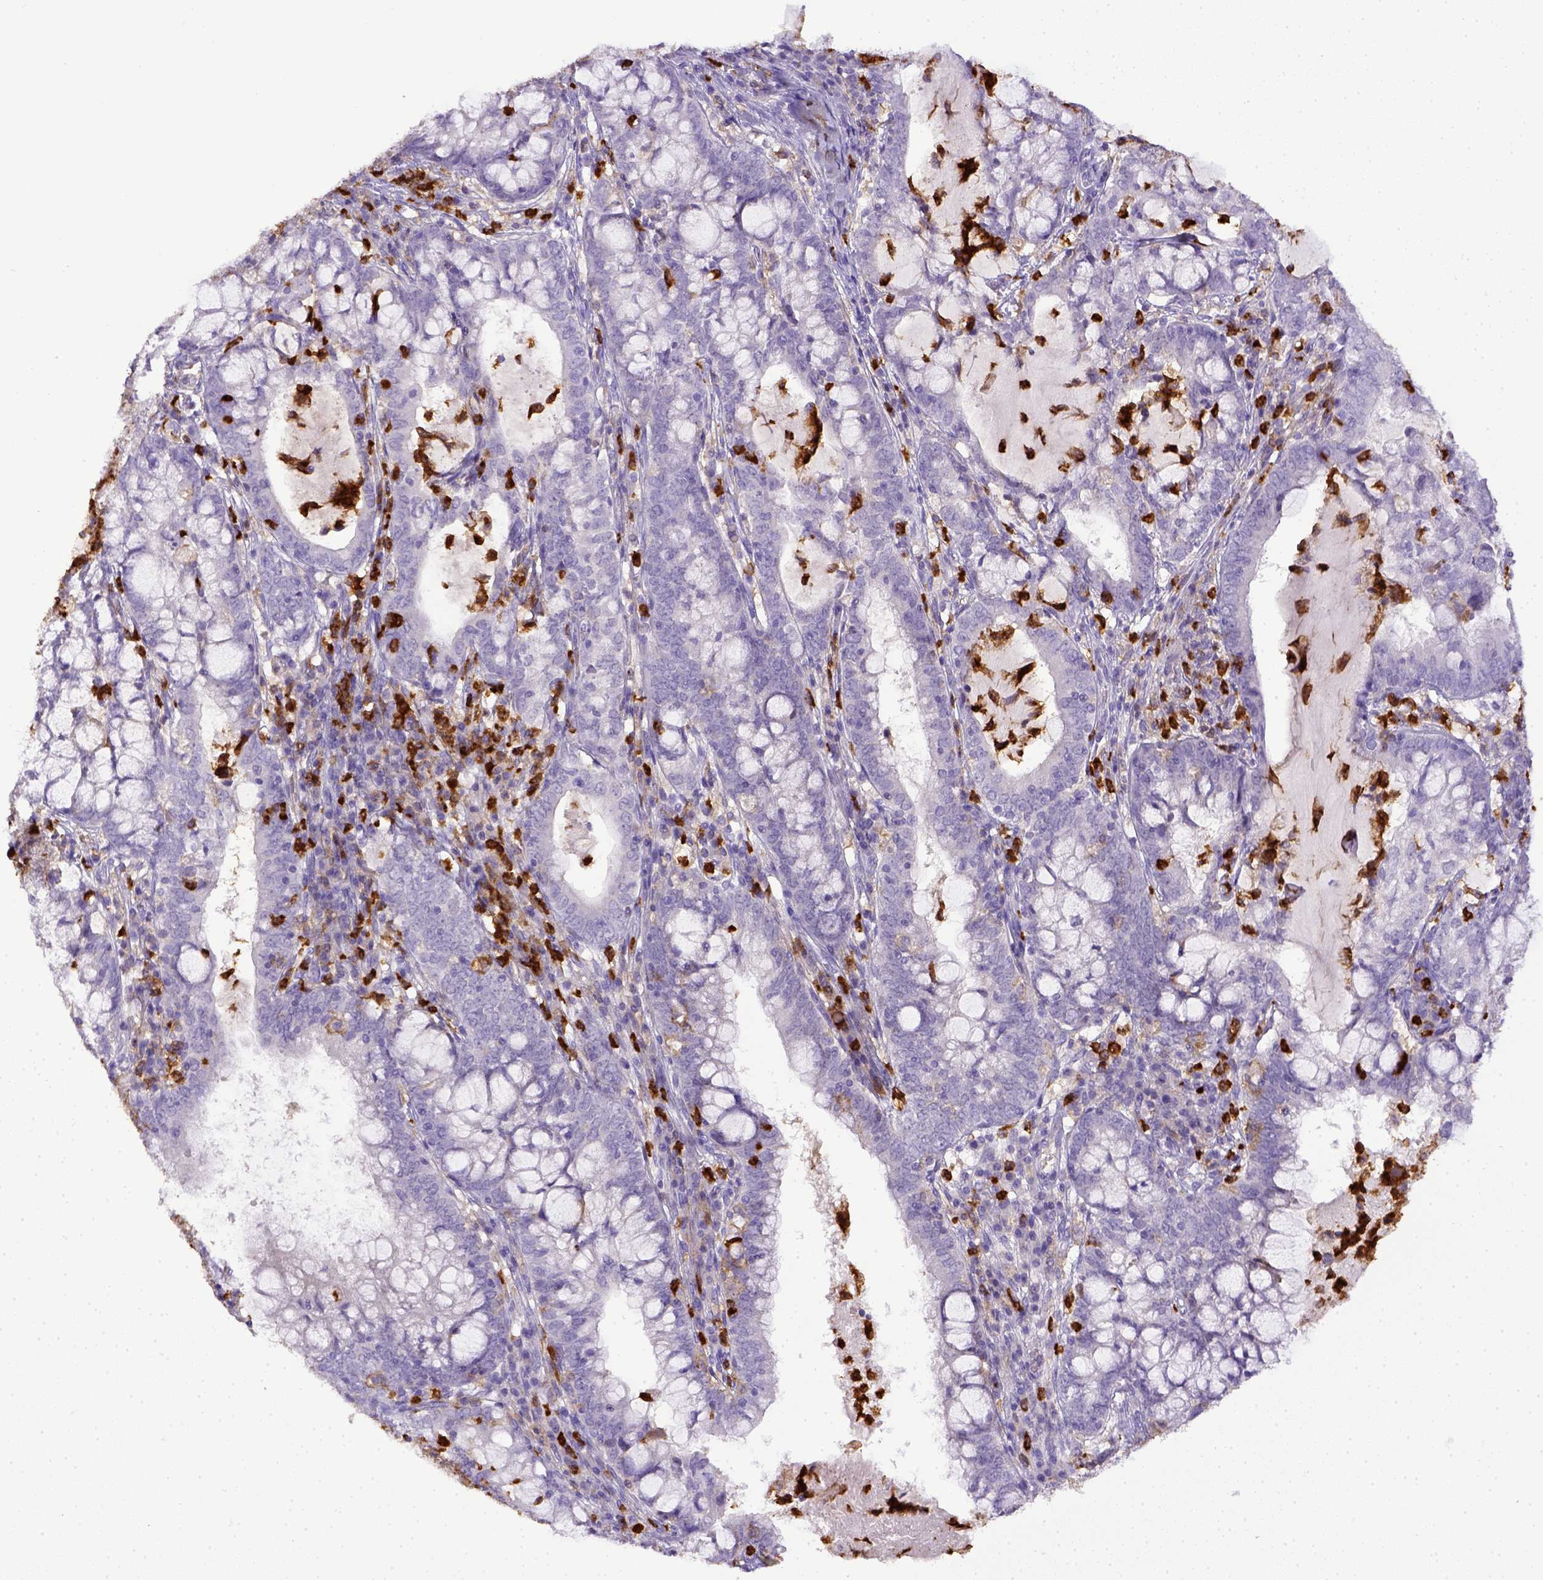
{"staining": {"intensity": "negative", "quantity": "none", "location": "none"}, "tissue": "cervical cancer", "cell_type": "Tumor cells", "image_type": "cancer", "snomed": [{"axis": "morphology", "description": "Adenocarcinoma, NOS"}, {"axis": "topography", "description": "Cervix"}], "caption": "IHC of human adenocarcinoma (cervical) displays no positivity in tumor cells. The staining was performed using DAB to visualize the protein expression in brown, while the nuclei were stained in blue with hematoxylin (Magnification: 20x).", "gene": "ITGAM", "patient": {"sex": "female", "age": 40}}